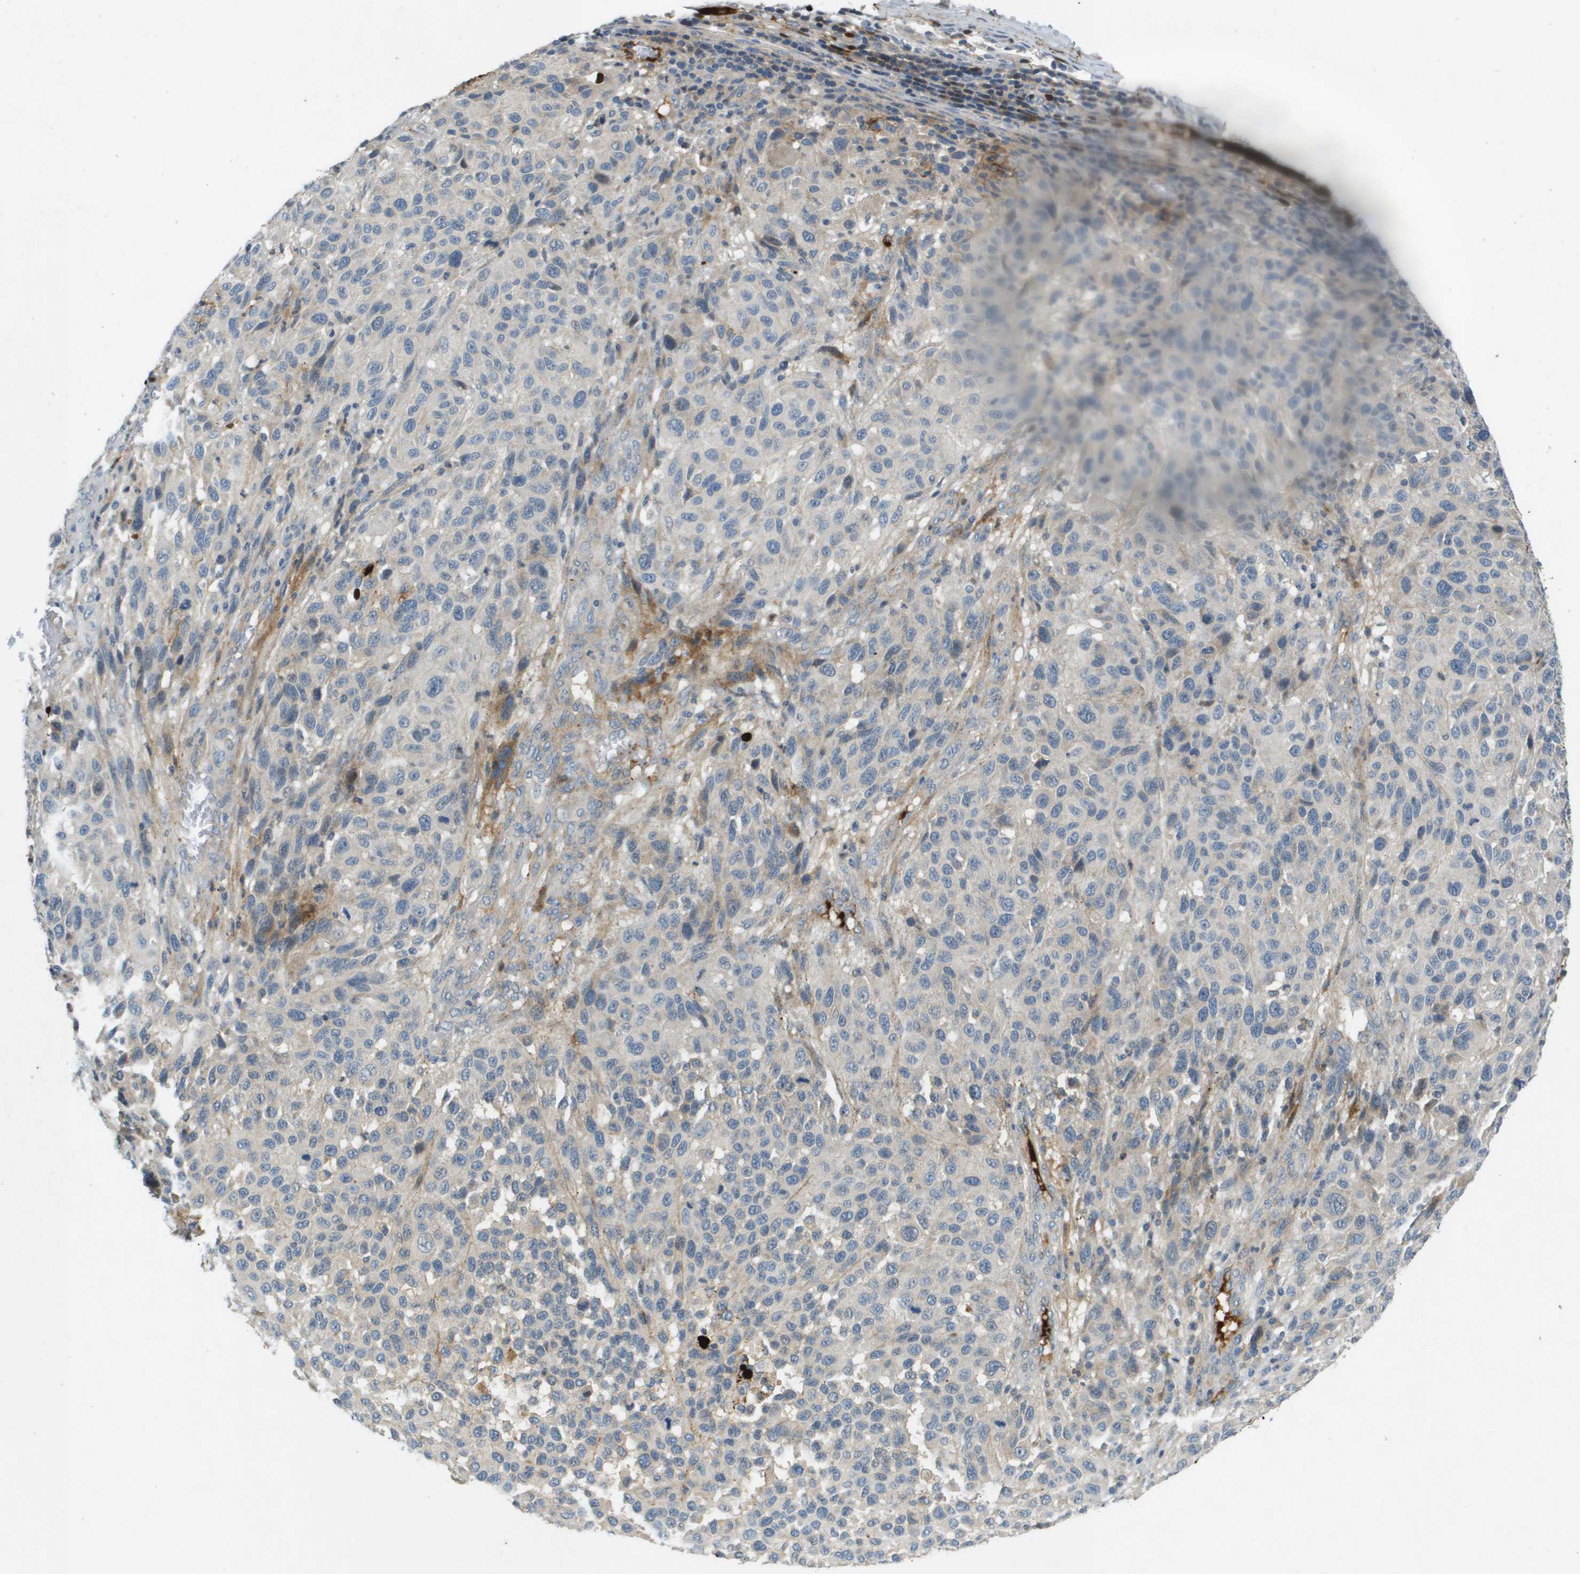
{"staining": {"intensity": "negative", "quantity": "none", "location": "none"}, "tissue": "melanoma", "cell_type": "Tumor cells", "image_type": "cancer", "snomed": [{"axis": "morphology", "description": "Malignant melanoma, Metastatic site"}, {"axis": "topography", "description": "Lymph node"}], "caption": "Human melanoma stained for a protein using IHC demonstrates no expression in tumor cells.", "gene": "VTN", "patient": {"sex": "male", "age": 61}}